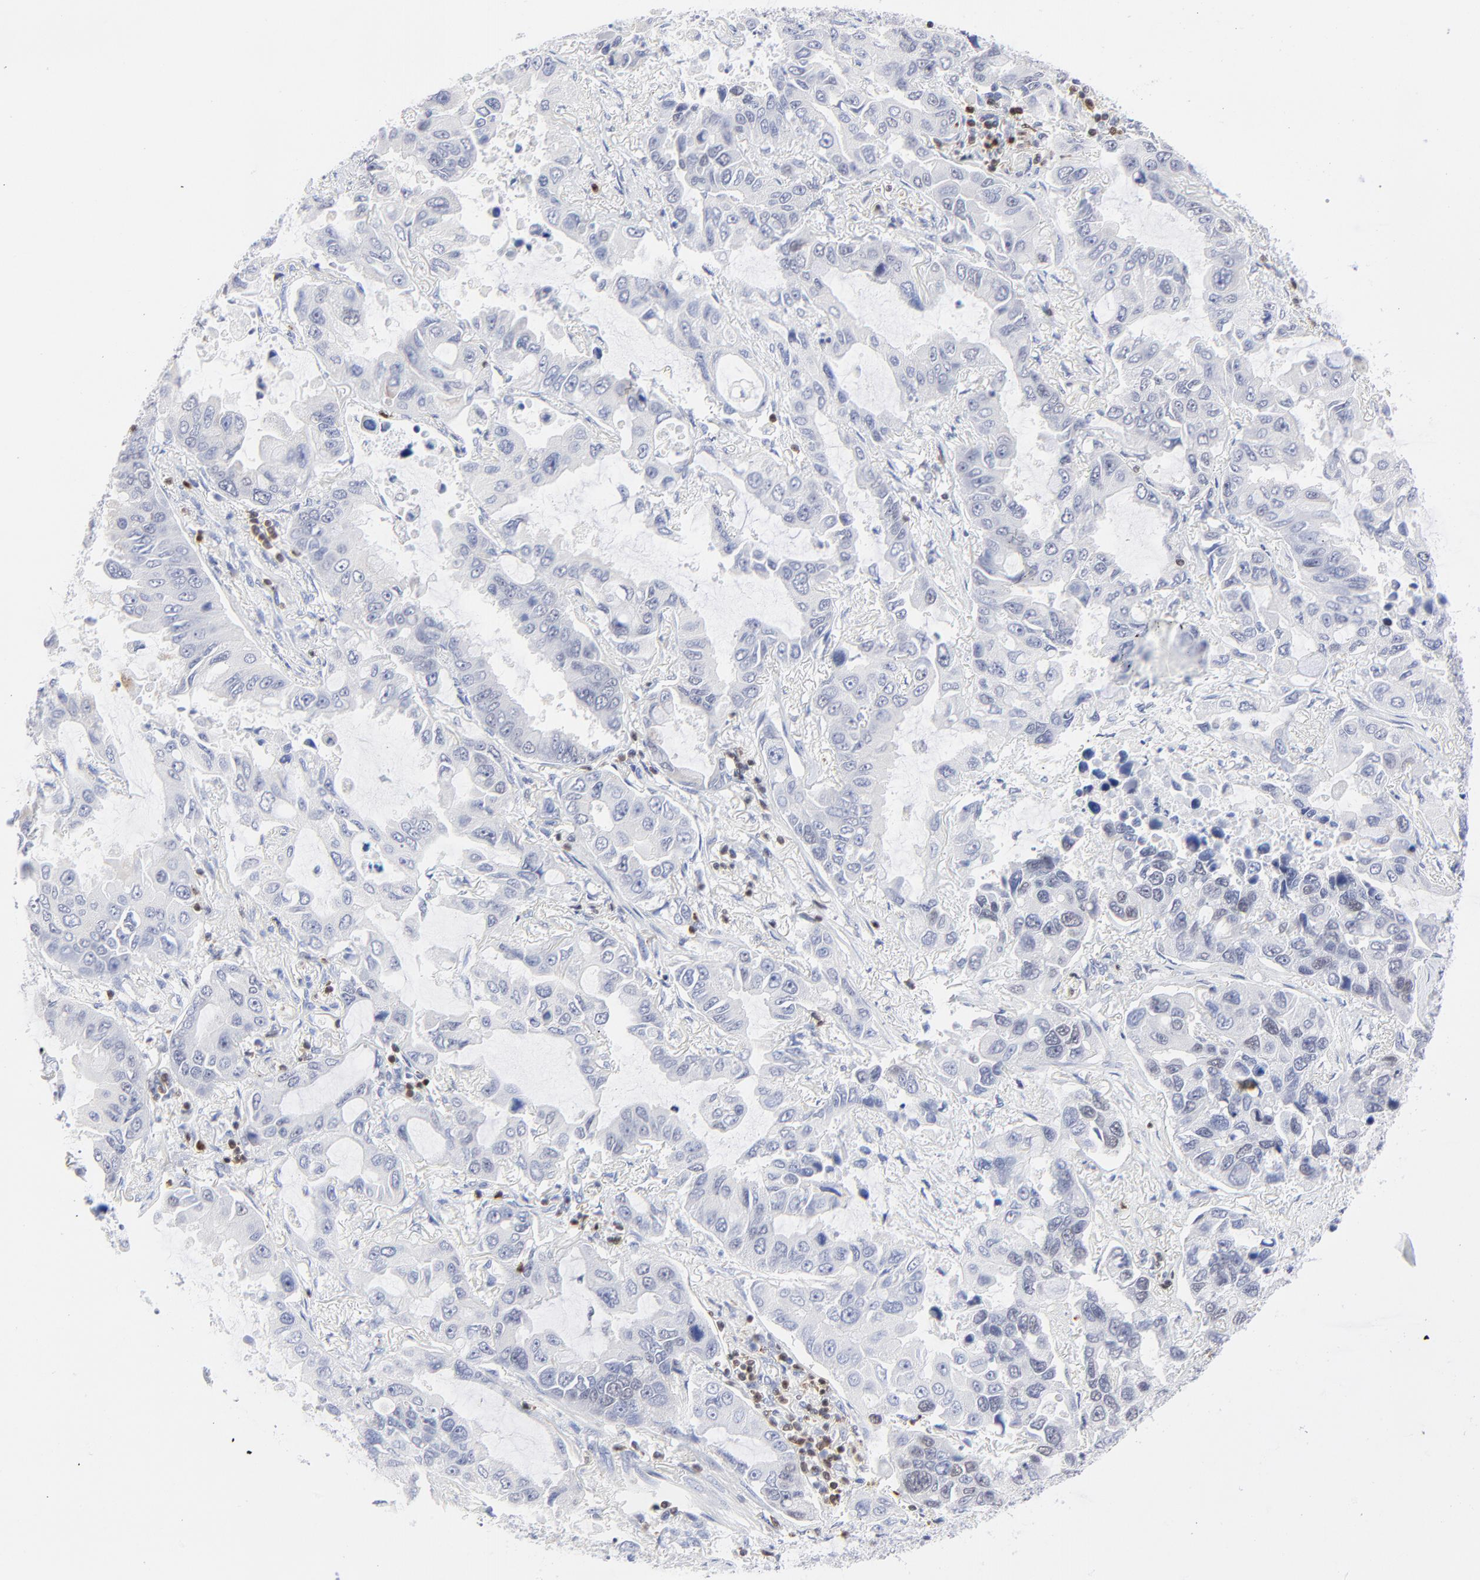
{"staining": {"intensity": "negative", "quantity": "none", "location": "none"}, "tissue": "lung cancer", "cell_type": "Tumor cells", "image_type": "cancer", "snomed": [{"axis": "morphology", "description": "Adenocarcinoma, NOS"}, {"axis": "topography", "description": "Lung"}], "caption": "Tumor cells show no significant positivity in lung adenocarcinoma. (DAB IHC with hematoxylin counter stain).", "gene": "ZAP70", "patient": {"sex": "male", "age": 64}}